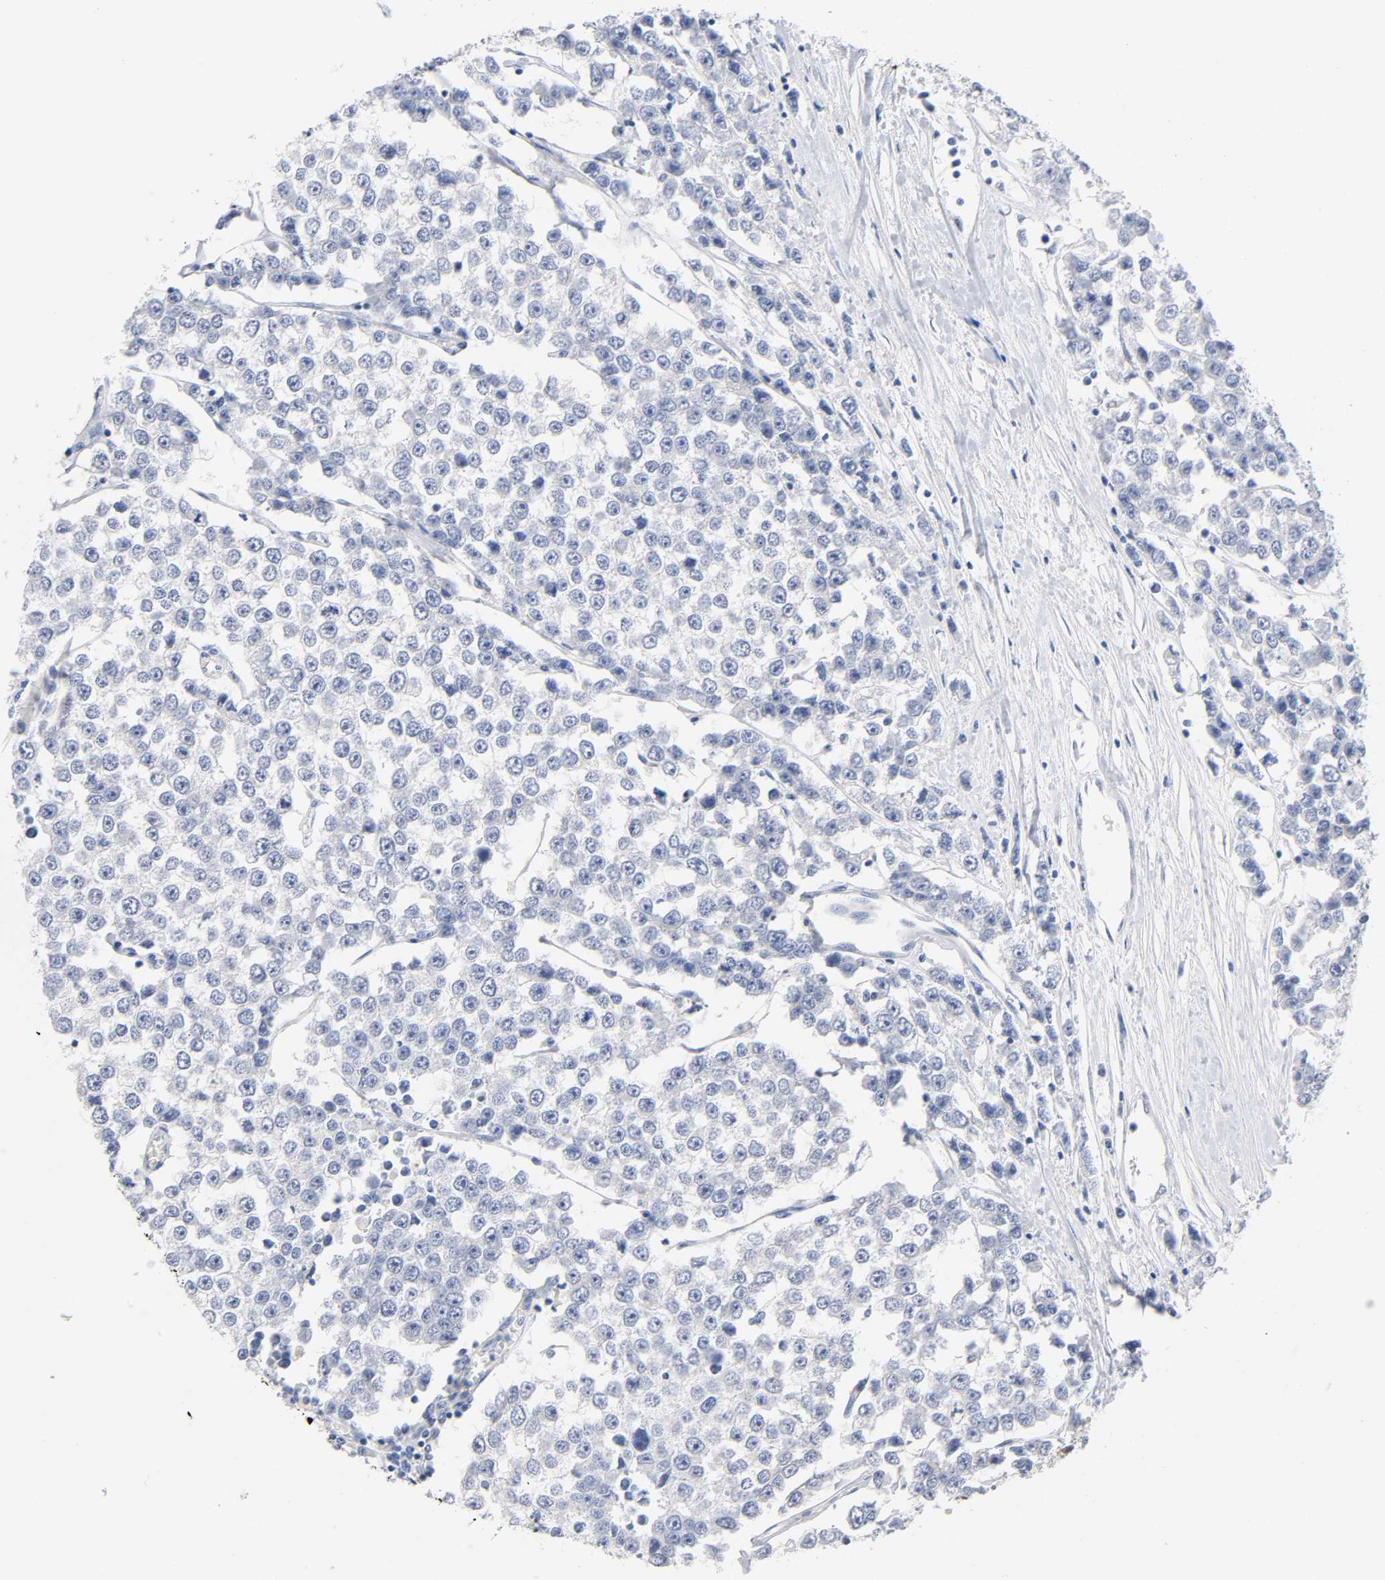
{"staining": {"intensity": "negative", "quantity": "none", "location": "none"}, "tissue": "testis cancer", "cell_type": "Tumor cells", "image_type": "cancer", "snomed": [{"axis": "morphology", "description": "Seminoma, NOS"}, {"axis": "morphology", "description": "Carcinoma, Embryonal, NOS"}, {"axis": "topography", "description": "Testis"}], "caption": "Immunohistochemistry micrograph of neoplastic tissue: human testis cancer stained with DAB exhibits no significant protein expression in tumor cells.", "gene": "MALT1", "patient": {"sex": "male", "age": 52}}